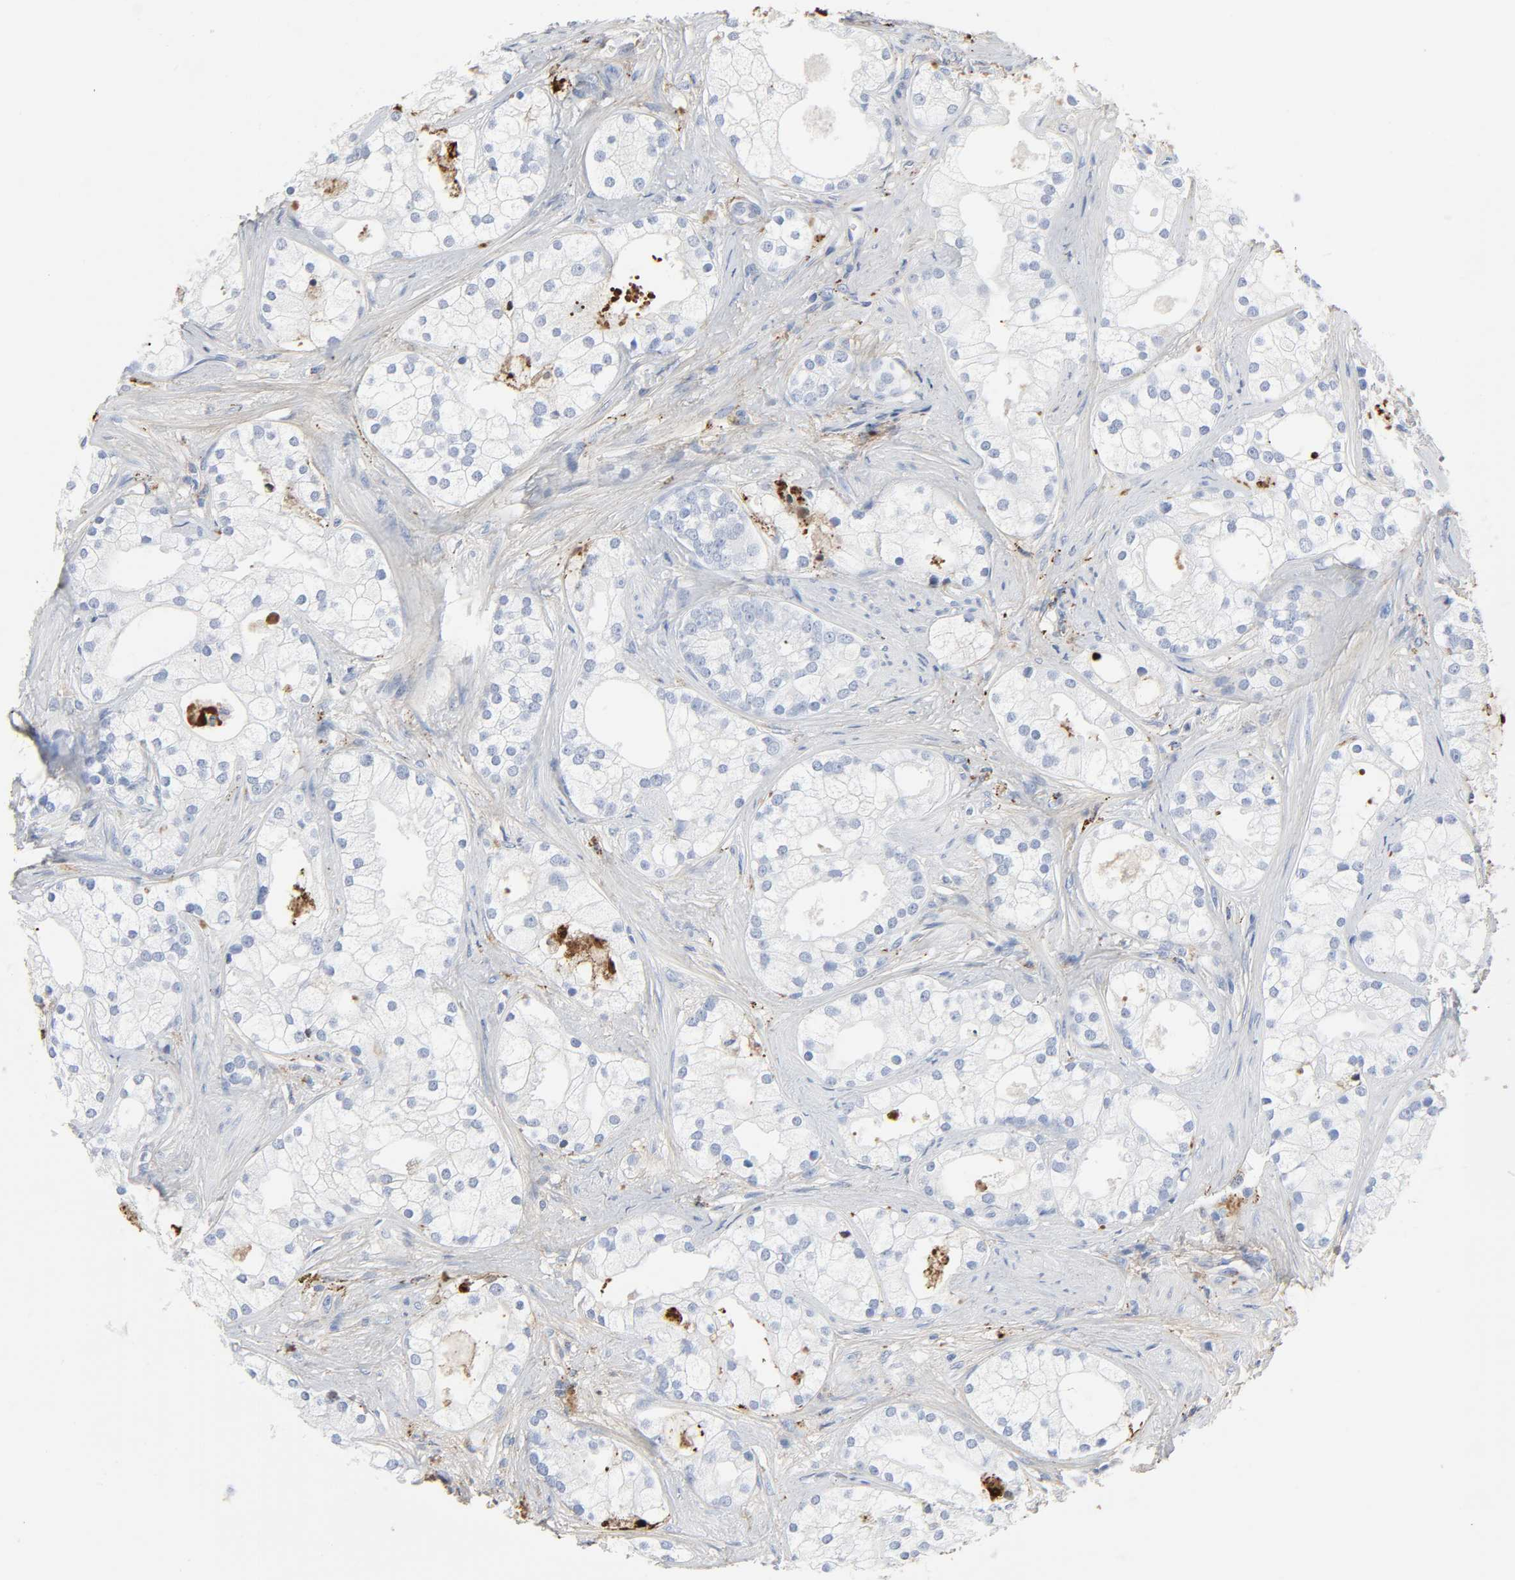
{"staining": {"intensity": "moderate", "quantity": "<25%", "location": "cytoplasmic/membranous"}, "tissue": "prostate cancer", "cell_type": "Tumor cells", "image_type": "cancer", "snomed": [{"axis": "morphology", "description": "Adenocarcinoma, Low grade"}, {"axis": "topography", "description": "Prostate"}], "caption": "Moderate cytoplasmic/membranous expression is present in about <25% of tumor cells in prostate cancer (adenocarcinoma (low-grade)).", "gene": "C3", "patient": {"sex": "male", "age": 58}}